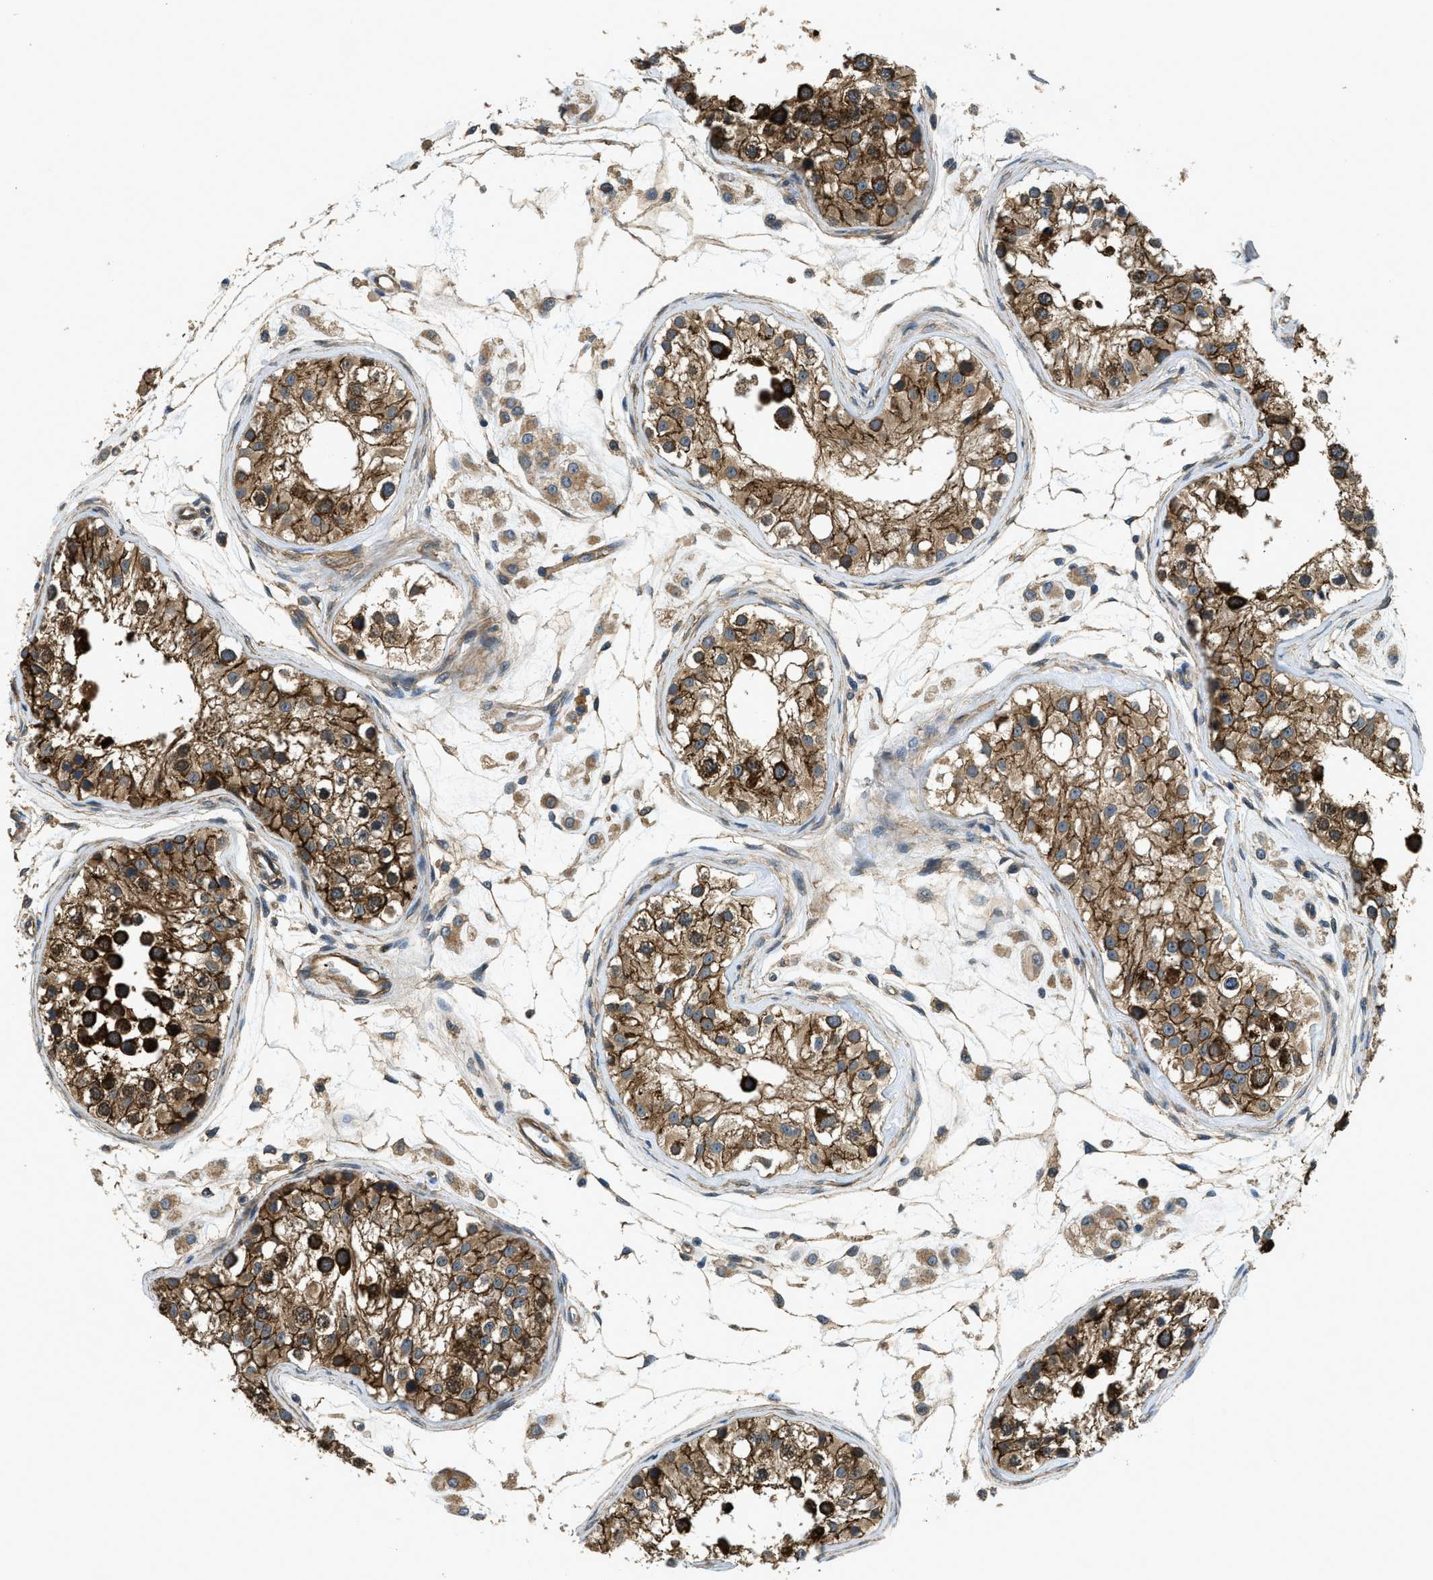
{"staining": {"intensity": "strong", "quantity": ">75%", "location": "cytoplasmic/membranous"}, "tissue": "testis", "cell_type": "Cells in seminiferous ducts", "image_type": "normal", "snomed": [{"axis": "morphology", "description": "Normal tissue, NOS"}, {"axis": "morphology", "description": "Adenocarcinoma, metastatic, NOS"}, {"axis": "topography", "description": "Testis"}], "caption": "DAB (3,3'-diaminobenzidine) immunohistochemical staining of benign human testis displays strong cytoplasmic/membranous protein staining in approximately >75% of cells in seminiferous ducts. The staining was performed using DAB to visualize the protein expression in brown, while the nuclei were stained in blue with hematoxylin (Magnification: 20x).", "gene": "CGN", "patient": {"sex": "male", "age": 26}}